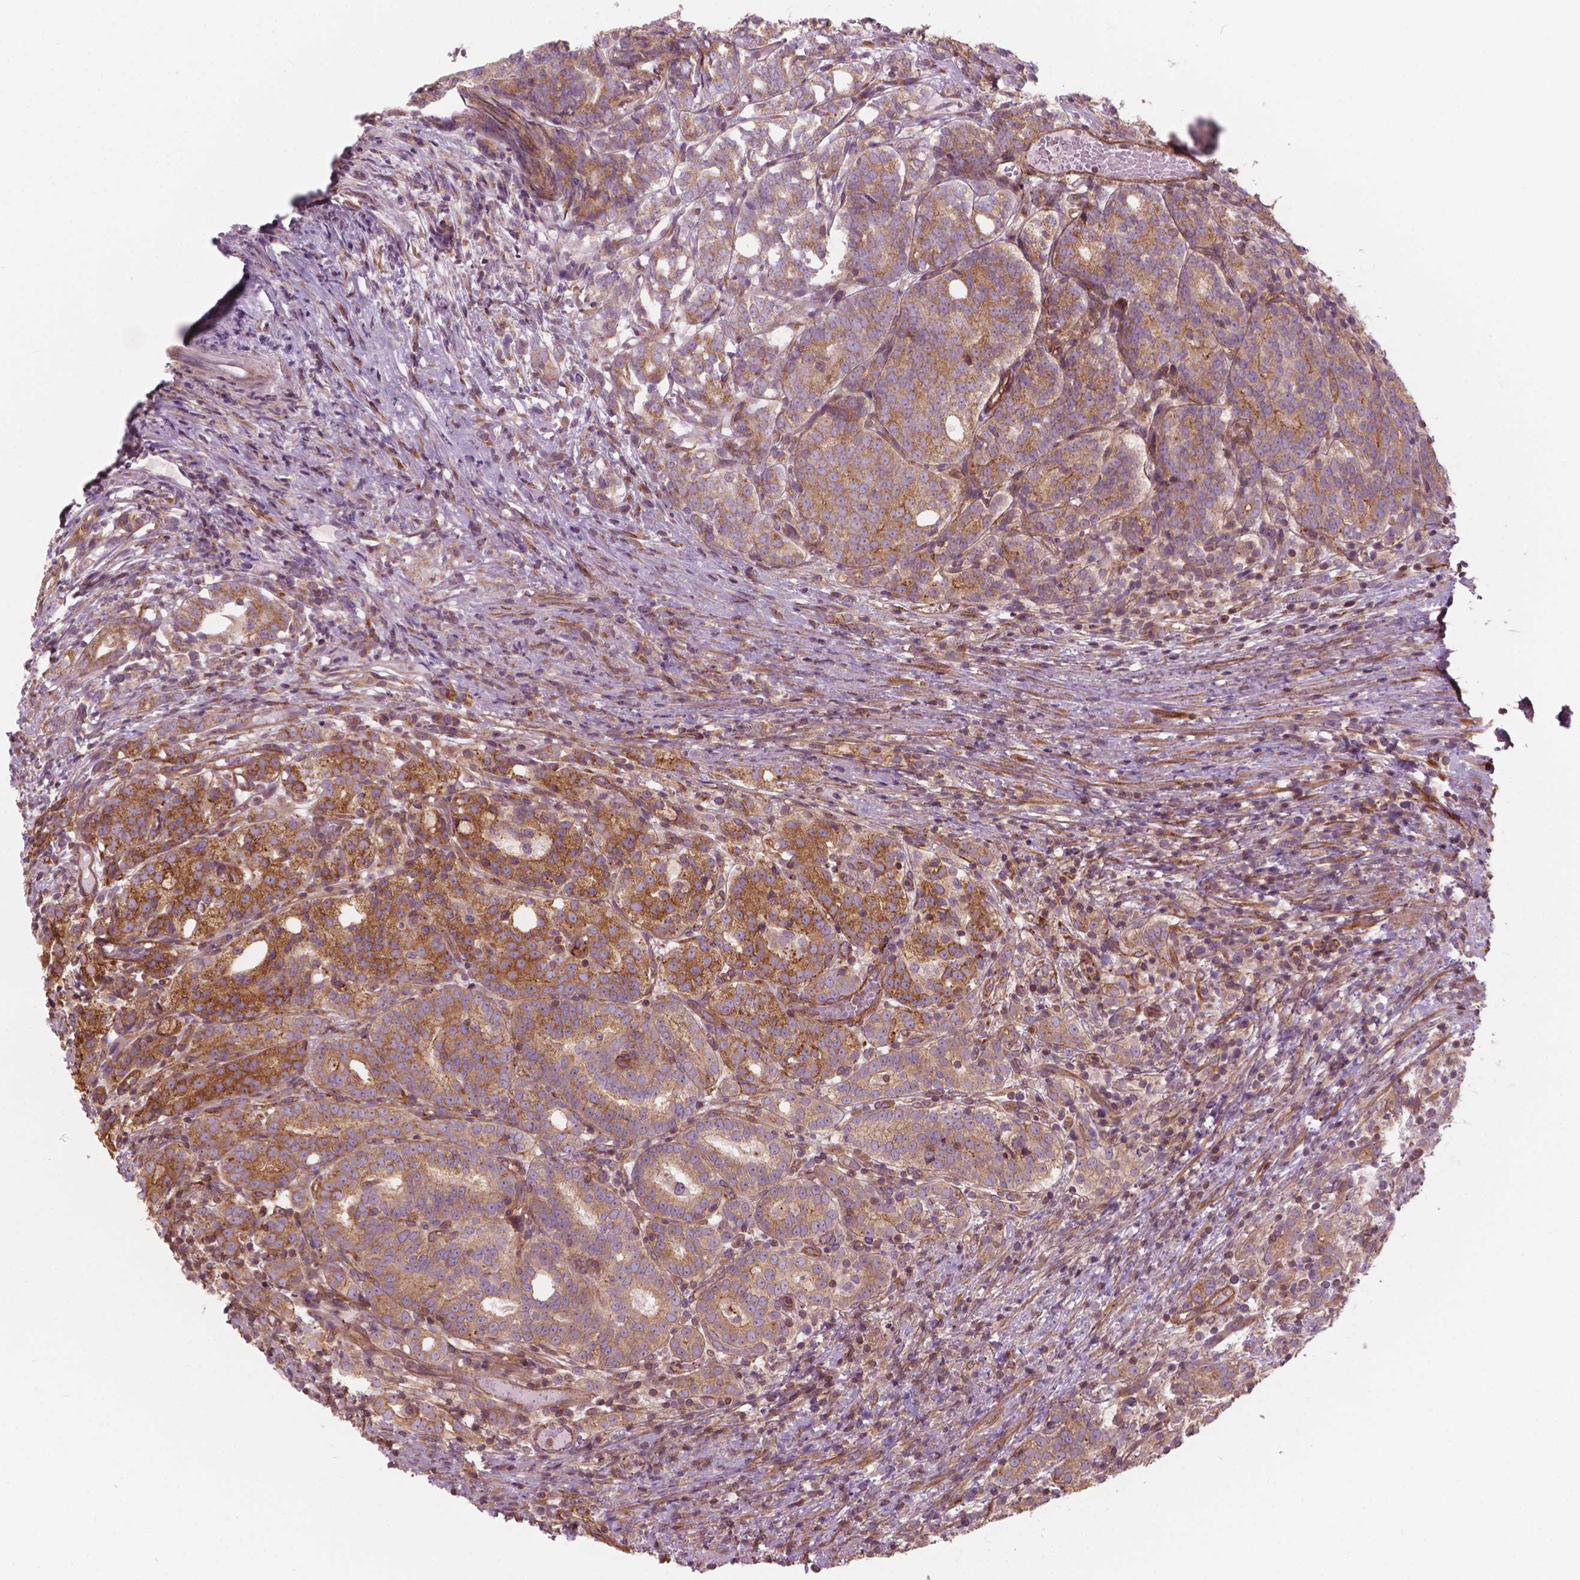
{"staining": {"intensity": "moderate", "quantity": "25%-75%", "location": "cytoplasmic/membranous"}, "tissue": "prostate cancer", "cell_type": "Tumor cells", "image_type": "cancer", "snomed": [{"axis": "morphology", "description": "Adenocarcinoma, High grade"}, {"axis": "topography", "description": "Prostate"}], "caption": "The photomicrograph exhibits a brown stain indicating the presence of a protein in the cytoplasmic/membranous of tumor cells in prostate adenocarcinoma (high-grade). Nuclei are stained in blue.", "gene": "SURF4", "patient": {"sex": "male", "age": 53}}